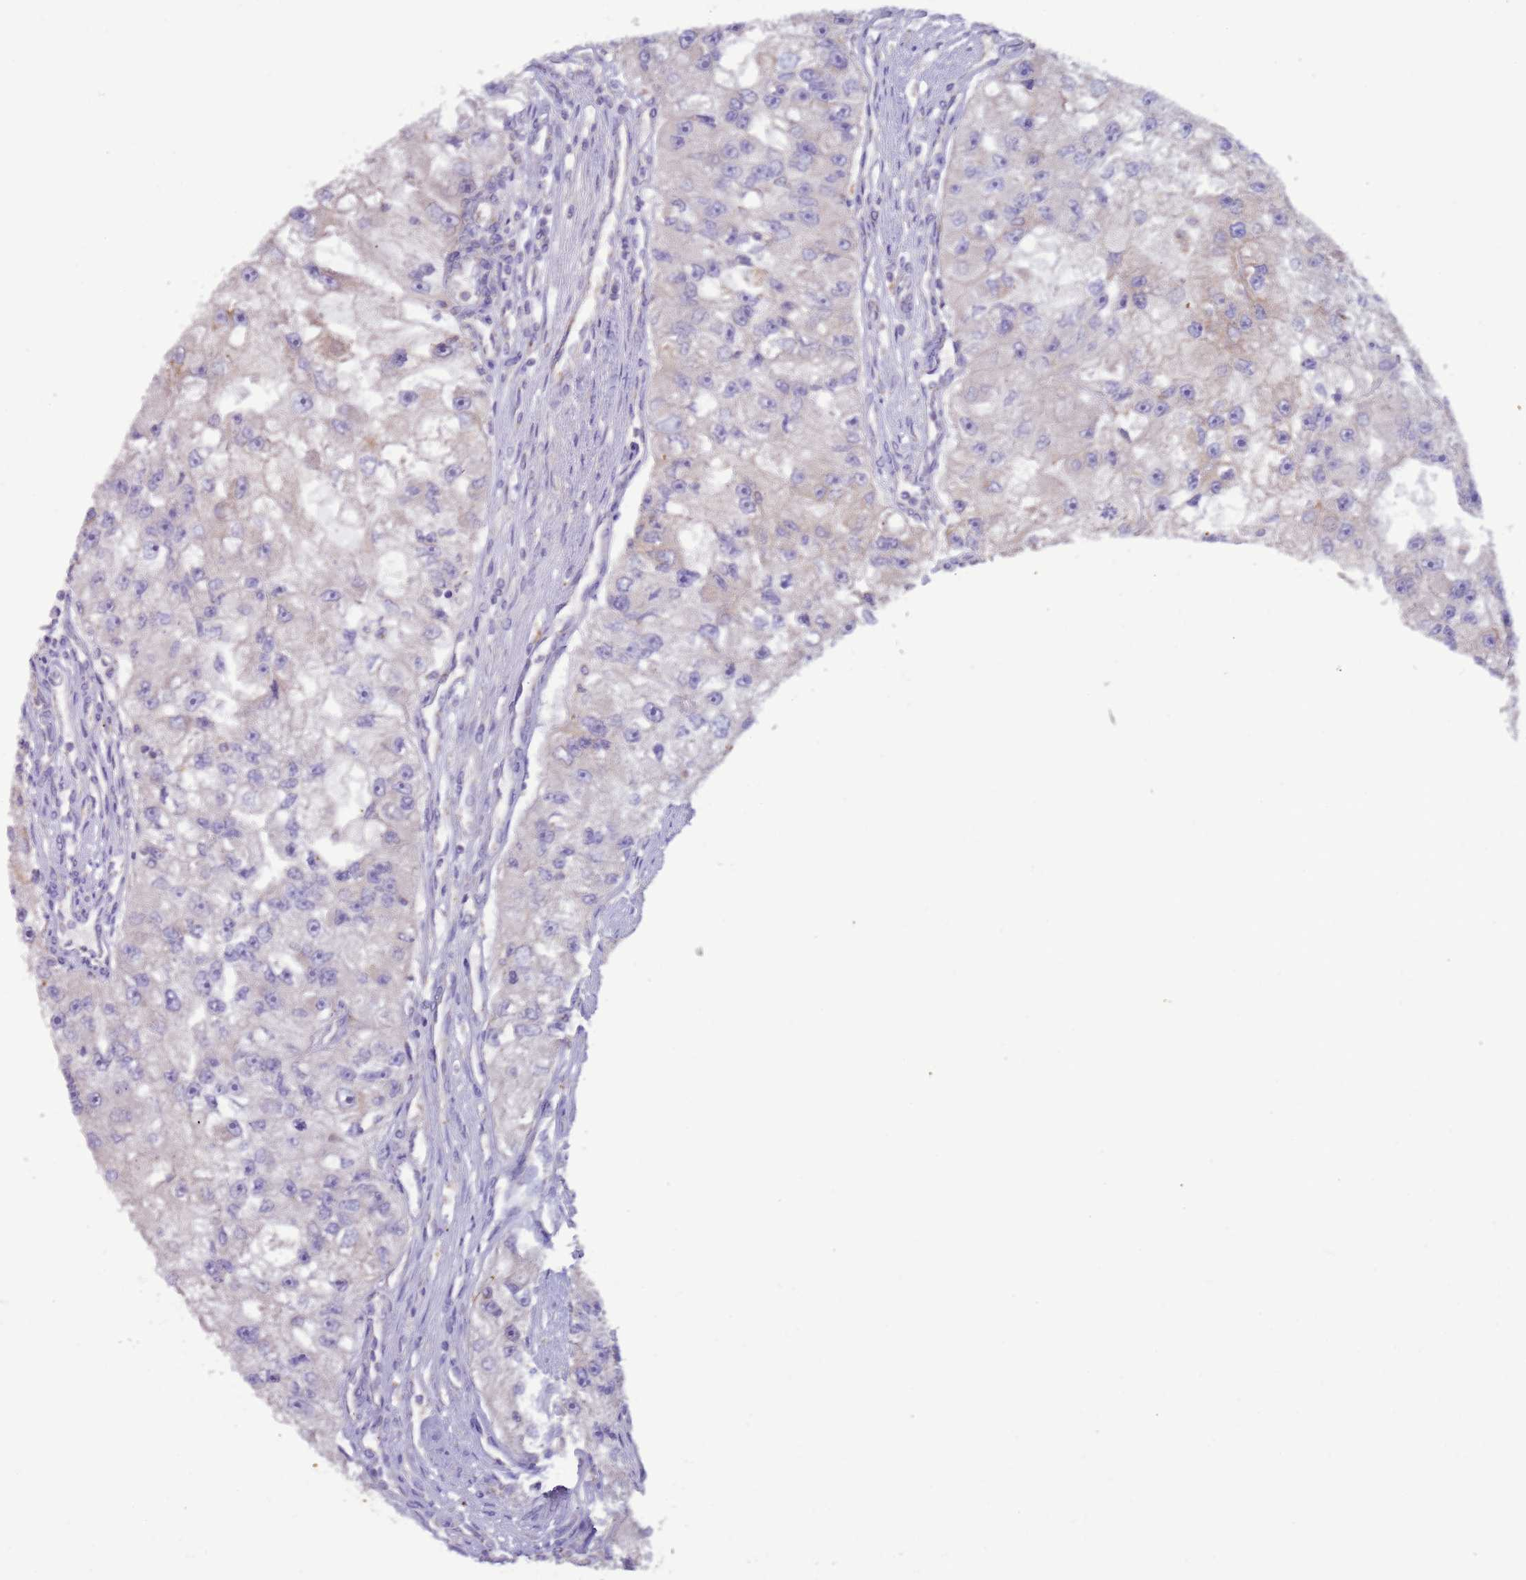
{"staining": {"intensity": "moderate", "quantity": "<25%", "location": "cytoplasmic/membranous"}, "tissue": "renal cancer", "cell_type": "Tumor cells", "image_type": "cancer", "snomed": [{"axis": "morphology", "description": "Adenocarcinoma, NOS"}, {"axis": "topography", "description": "Kidney"}], "caption": "DAB immunohistochemical staining of renal cancer reveals moderate cytoplasmic/membranous protein positivity in approximately <25% of tumor cells. (DAB (3,3'-diaminobenzidine) = brown stain, brightfield microscopy at high magnification).", "gene": "UQCRQ", "patient": {"sex": "male", "age": 63}}